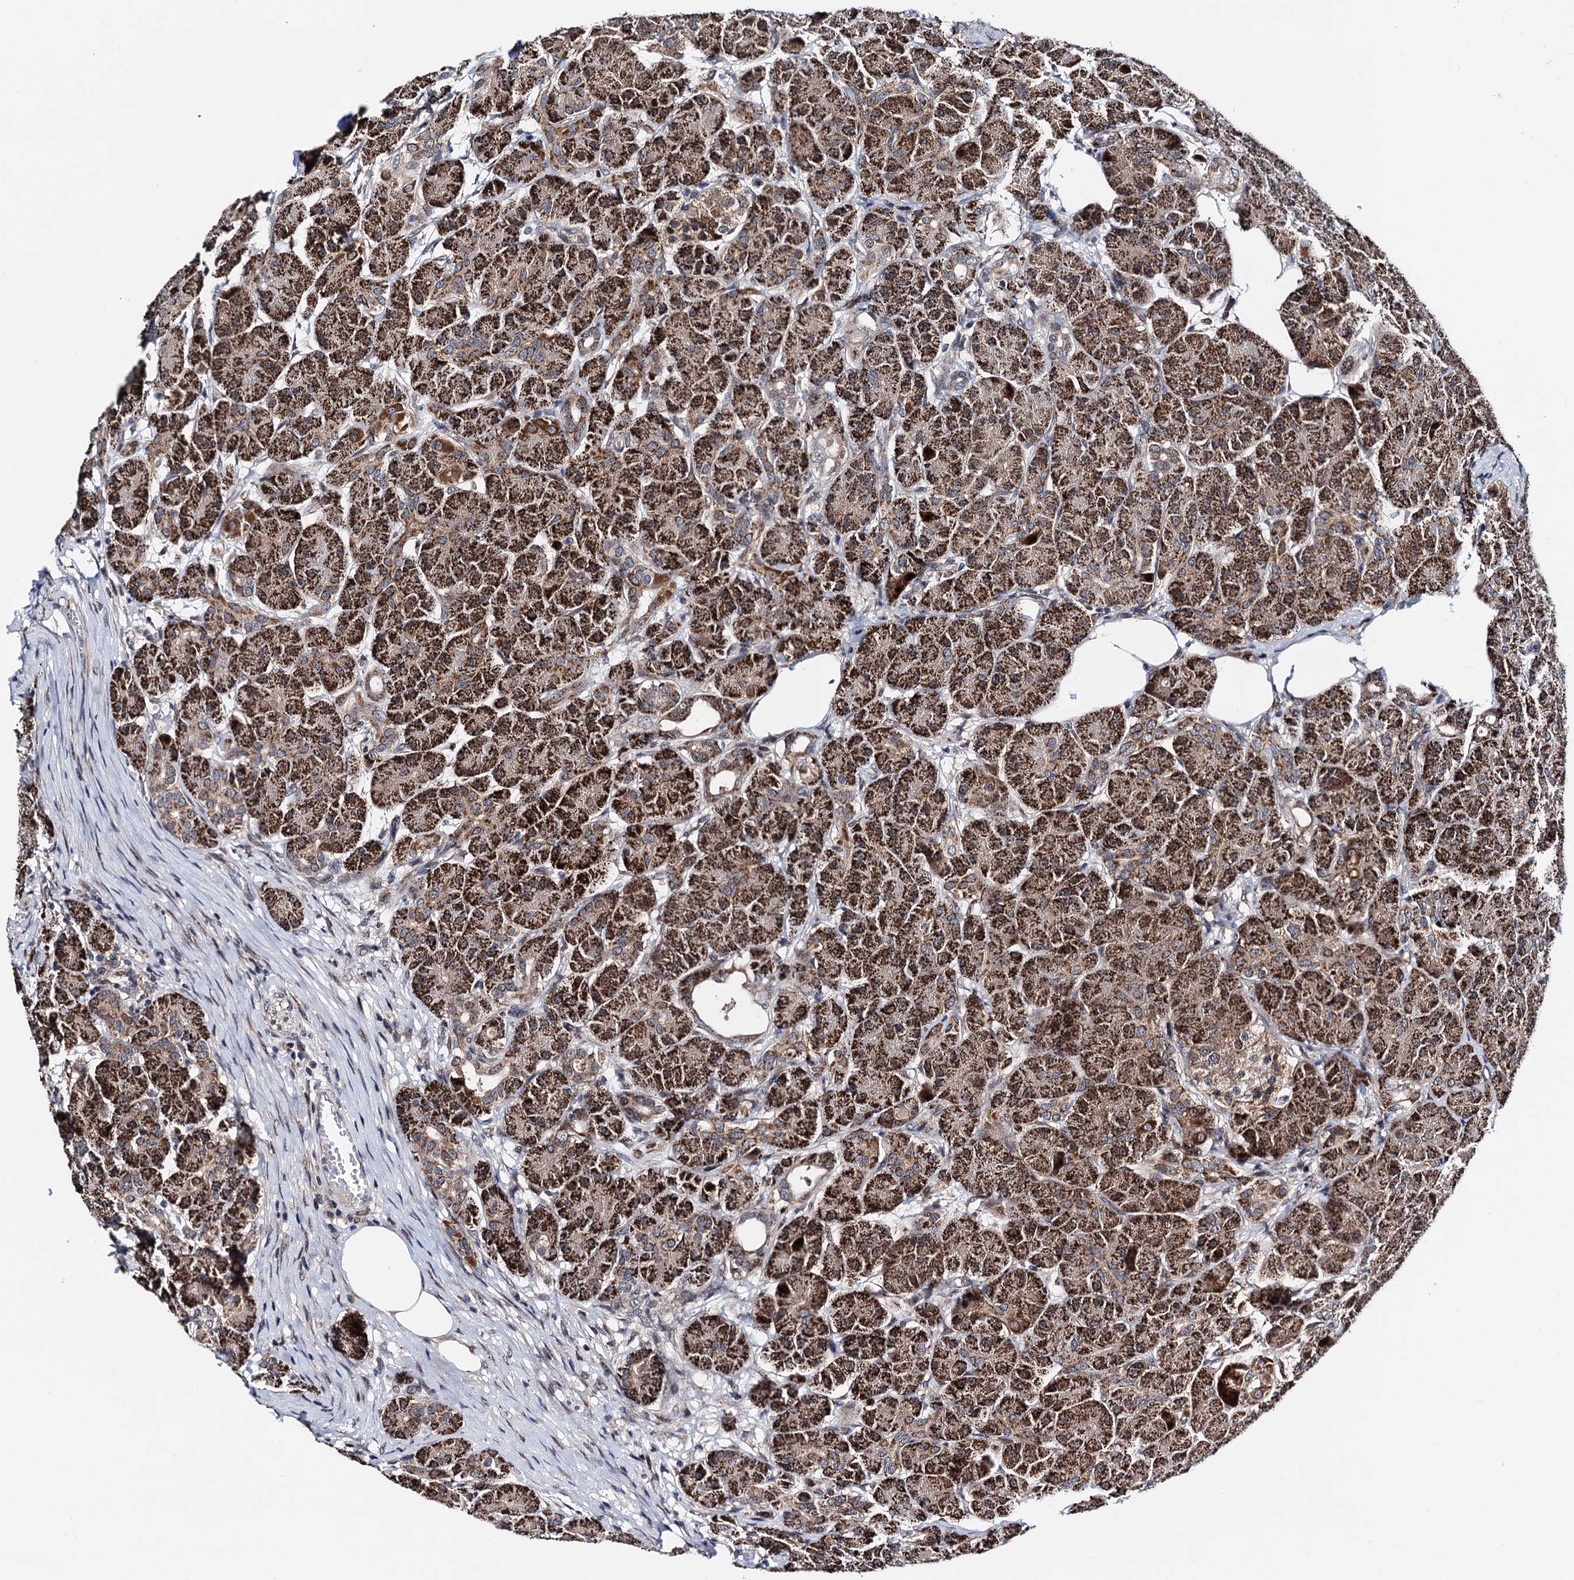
{"staining": {"intensity": "strong", "quantity": ">75%", "location": "cytoplasmic/membranous"}, "tissue": "pancreas", "cell_type": "Exocrine glandular cells", "image_type": "normal", "snomed": [{"axis": "morphology", "description": "Normal tissue, NOS"}, {"axis": "topography", "description": "Pancreas"}], "caption": "Pancreas stained with DAB immunohistochemistry (IHC) shows high levels of strong cytoplasmic/membranous positivity in about >75% of exocrine glandular cells.", "gene": "COA4", "patient": {"sex": "male", "age": 63}}